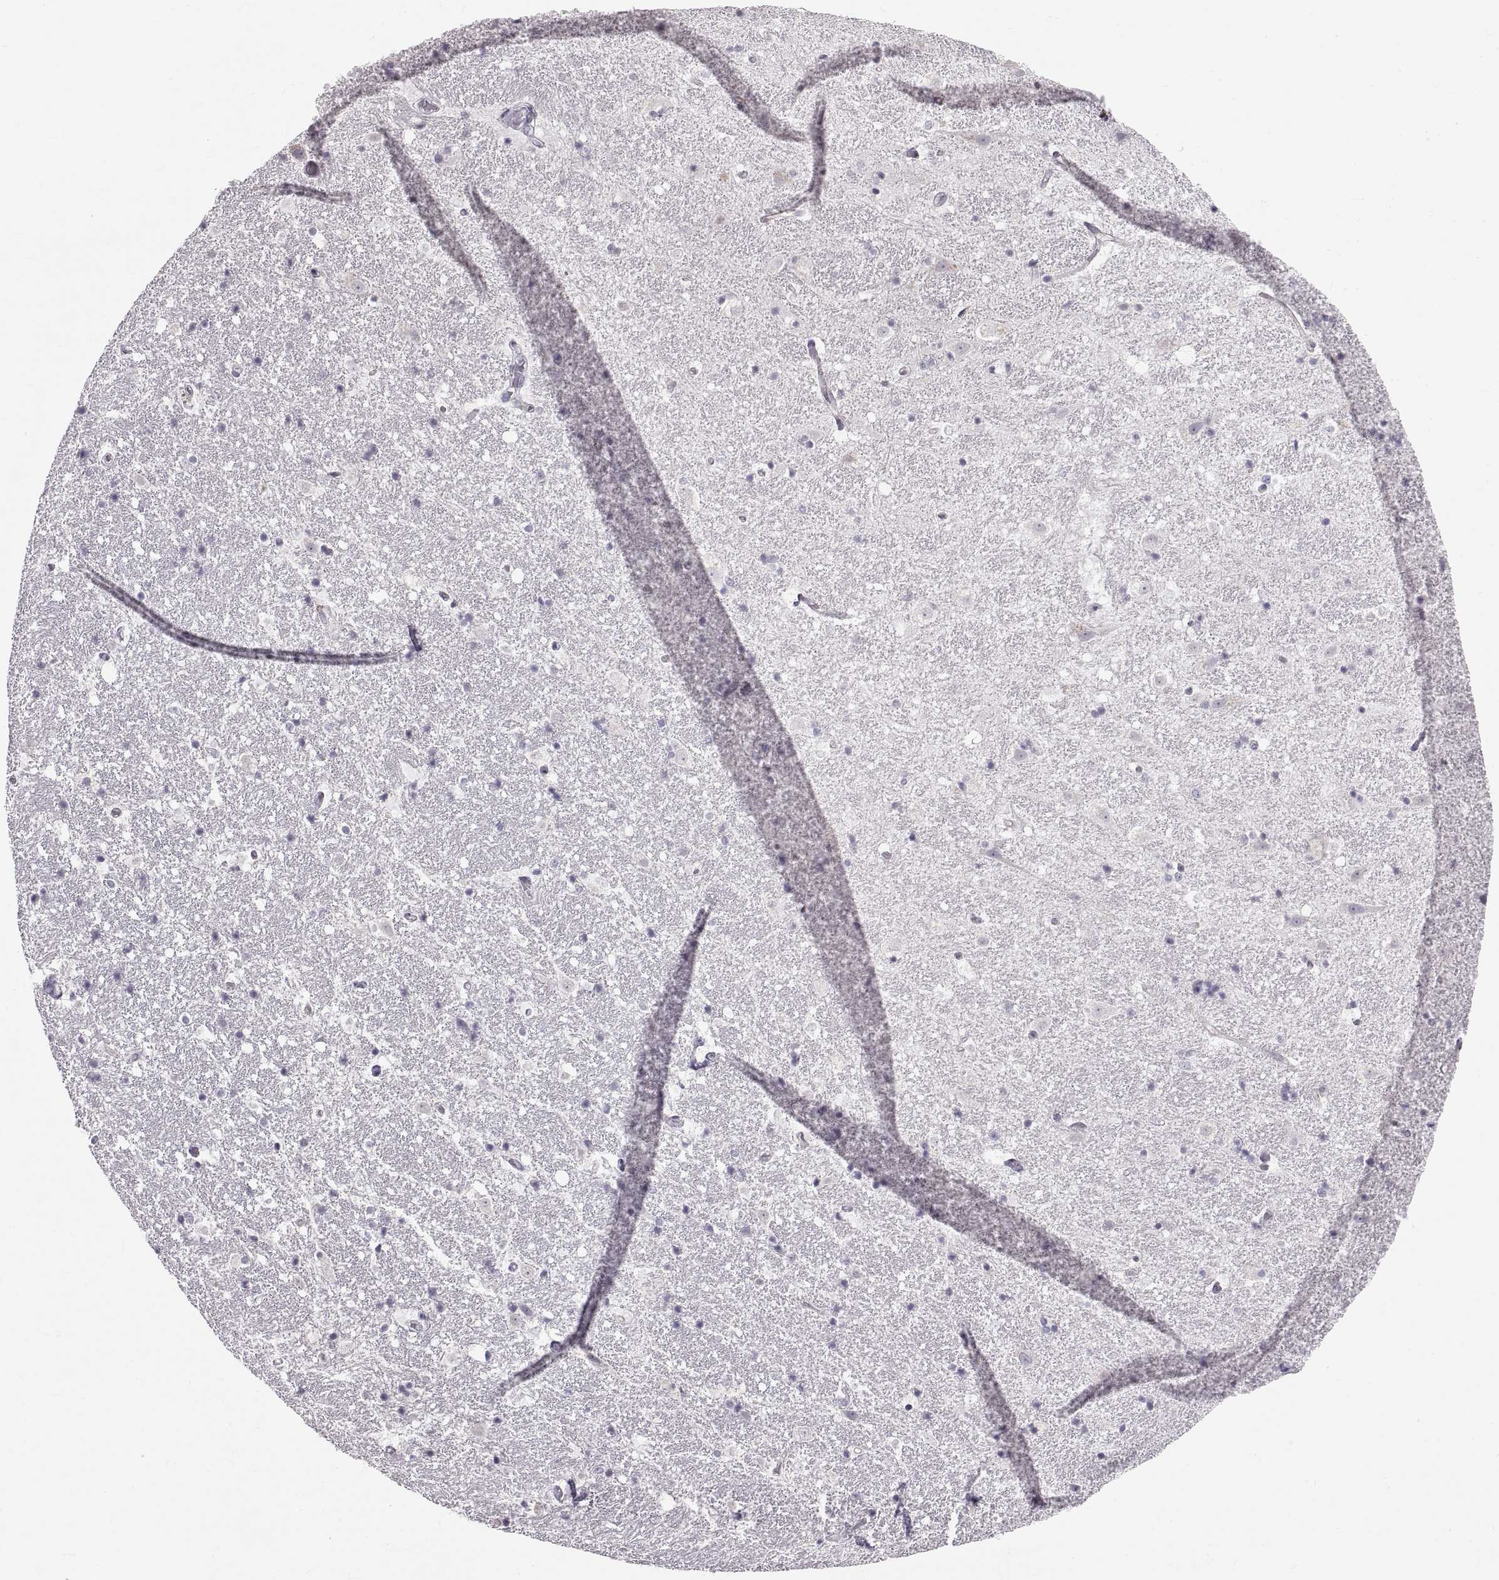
{"staining": {"intensity": "negative", "quantity": "none", "location": "none"}, "tissue": "hippocampus", "cell_type": "Glial cells", "image_type": "normal", "snomed": [{"axis": "morphology", "description": "Normal tissue, NOS"}, {"axis": "topography", "description": "Hippocampus"}], "caption": "Immunohistochemistry (IHC) micrograph of benign hippocampus: human hippocampus stained with DAB displays no significant protein expression in glial cells. (Stains: DAB IHC with hematoxylin counter stain, Microscopy: brightfield microscopy at high magnification).", "gene": "SPACDR", "patient": {"sex": "male", "age": 49}}